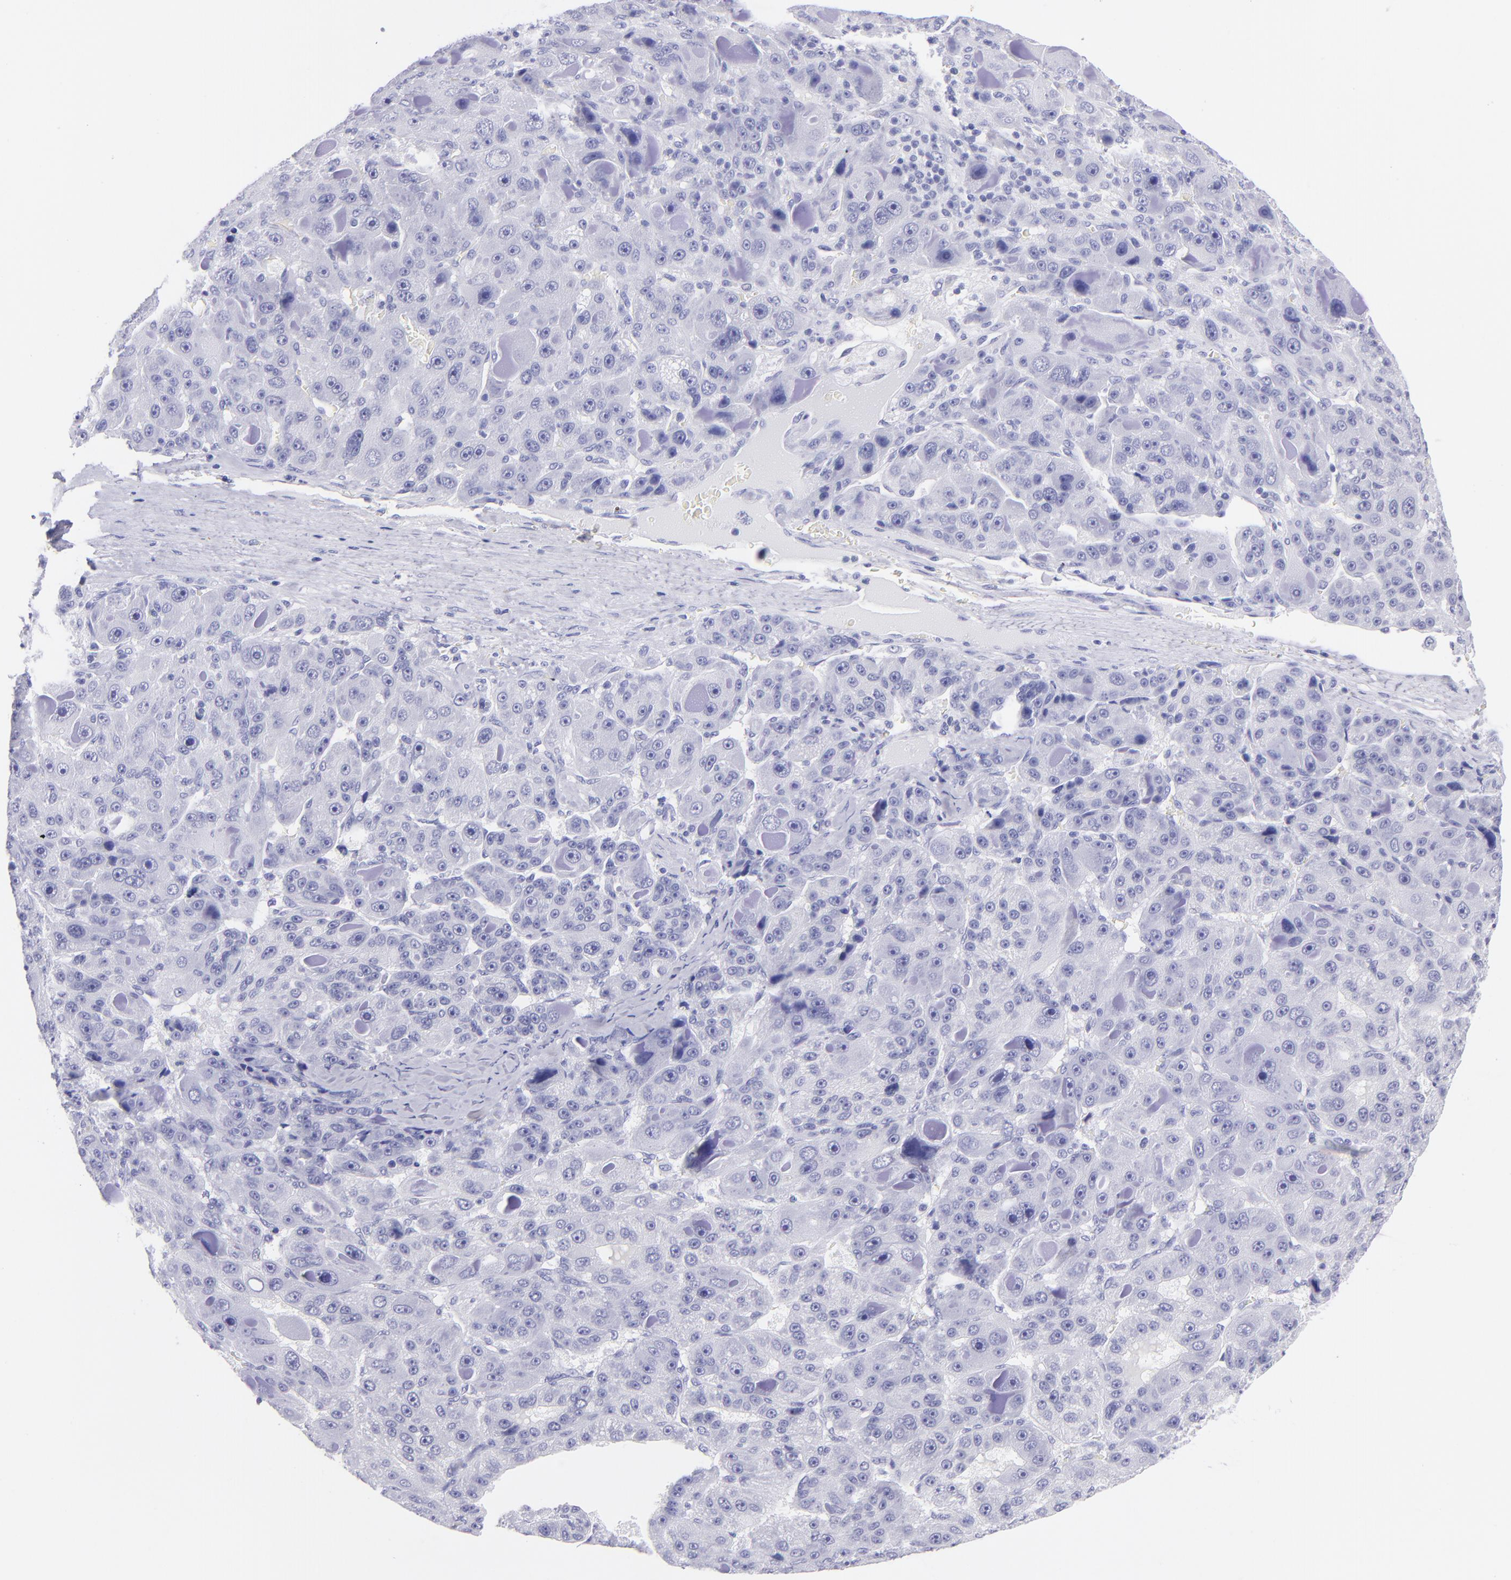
{"staining": {"intensity": "negative", "quantity": "none", "location": "none"}, "tissue": "liver cancer", "cell_type": "Tumor cells", "image_type": "cancer", "snomed": [{"axis": "morphology", "description": "Carcinoma, Hepatocellular, NOS"}, {"axis": "topography", "description": "Liver"}], "caption": "A high-resolution image shows immunohistochemistry staining of liver cancer, which displays no significant positivity in tumor cells.", "gene": "PIP", "patient": {"sex": "male", "age": 76}}